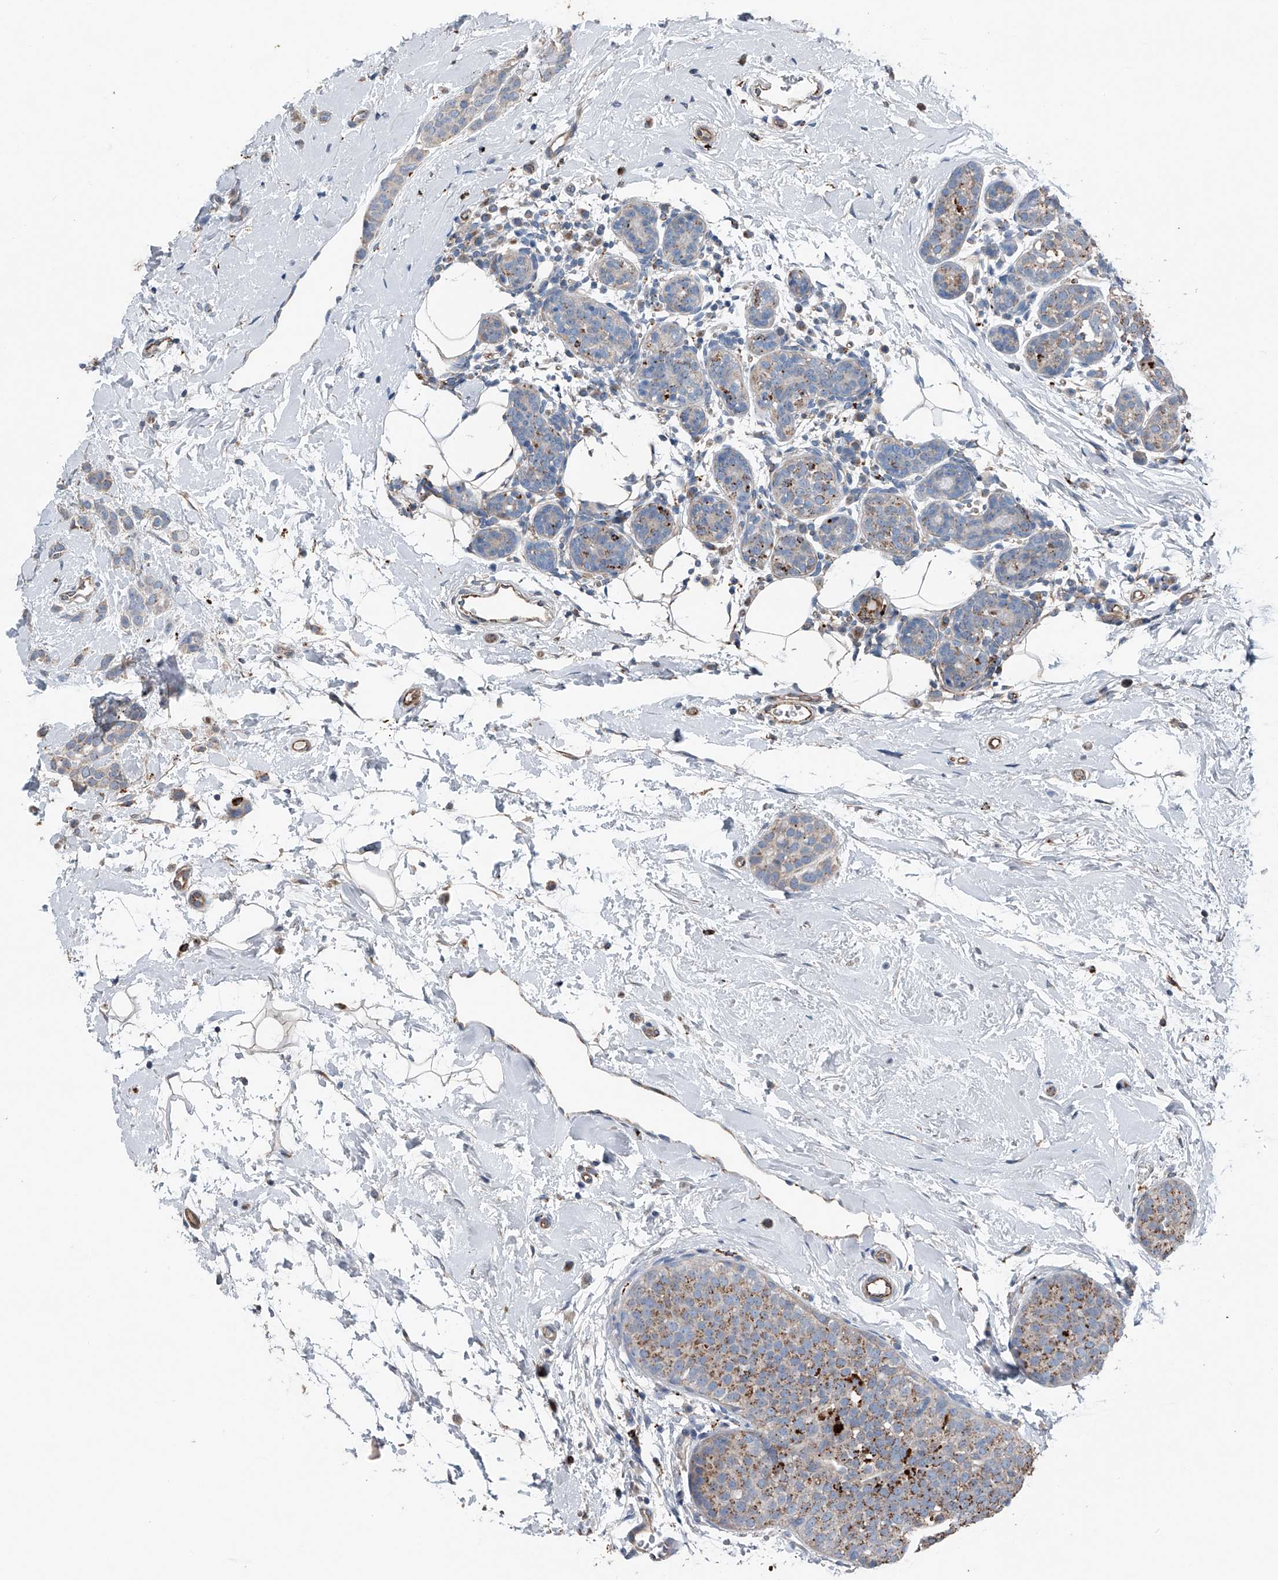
{"staining": {"intensity": "weak", "quantity": "25%-75%", "location": "cytoplasmic/membranous"}, "tissue": "breast cancer", "cell_type": "Tumor cells", "image_type": "cancer", "snomed": [{"axis": "morphology", "description": "Lobular carcinoma, in situ"}, {"axis": "morphology", "description": "Lobular carcinoma"}, {"axis": "topography", "description": "Breast"}], "caption": "A high-resolution micrograph shows immunohistochemistry (IHC) staining of breast lobular carcinoma, which reveals weak cytoplasmic/membranous positivity in approximately 25%-75% of tumor cells.", "gene": "ZNF772", "patient": {"sex": "female", "age": 41}}